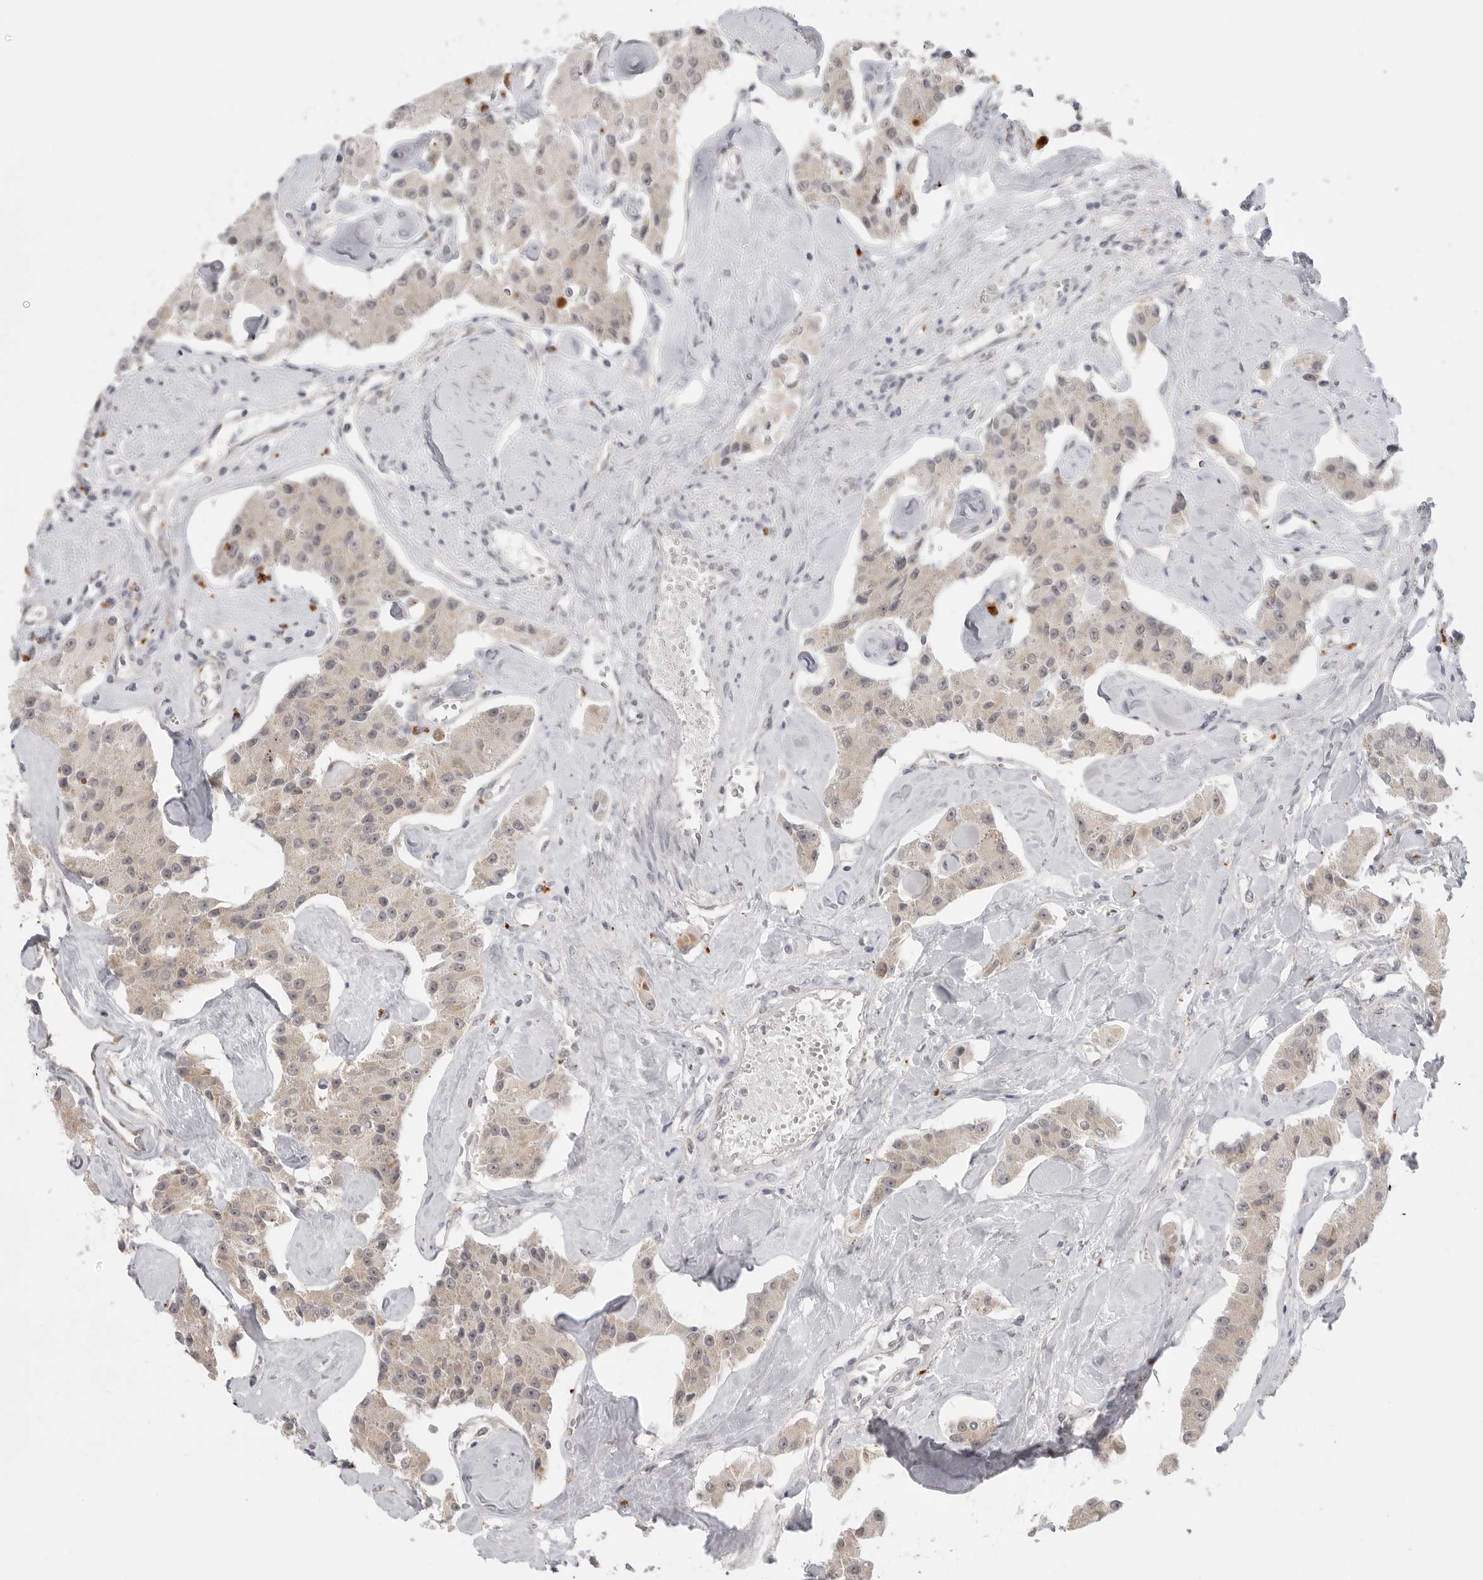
{"staining": {"intensity": "weak", "quantity": "<25%", "location": "cytoplasmic/membranous"}, "tissue": "carcinoid", "cell_type": "Tumor cells", "image_type": "cancer", "snomed": [{"axis": "morphology", "description": "Carcinoid, malignant, NOS"}, {"axis": "topography", "description": "Pancreas"}], "caption": "Immunohistochemistry photomicrograph of human carcinoid stained for a protein (brown), which displays no positivity in tumor cells. (DAB (3,3'-diaminobenzidine) immunohistochemistry (IHC) with hematoxylin counter stain).", "gene": "KALRN", "patient": {"sex": "male", "age": 41}}